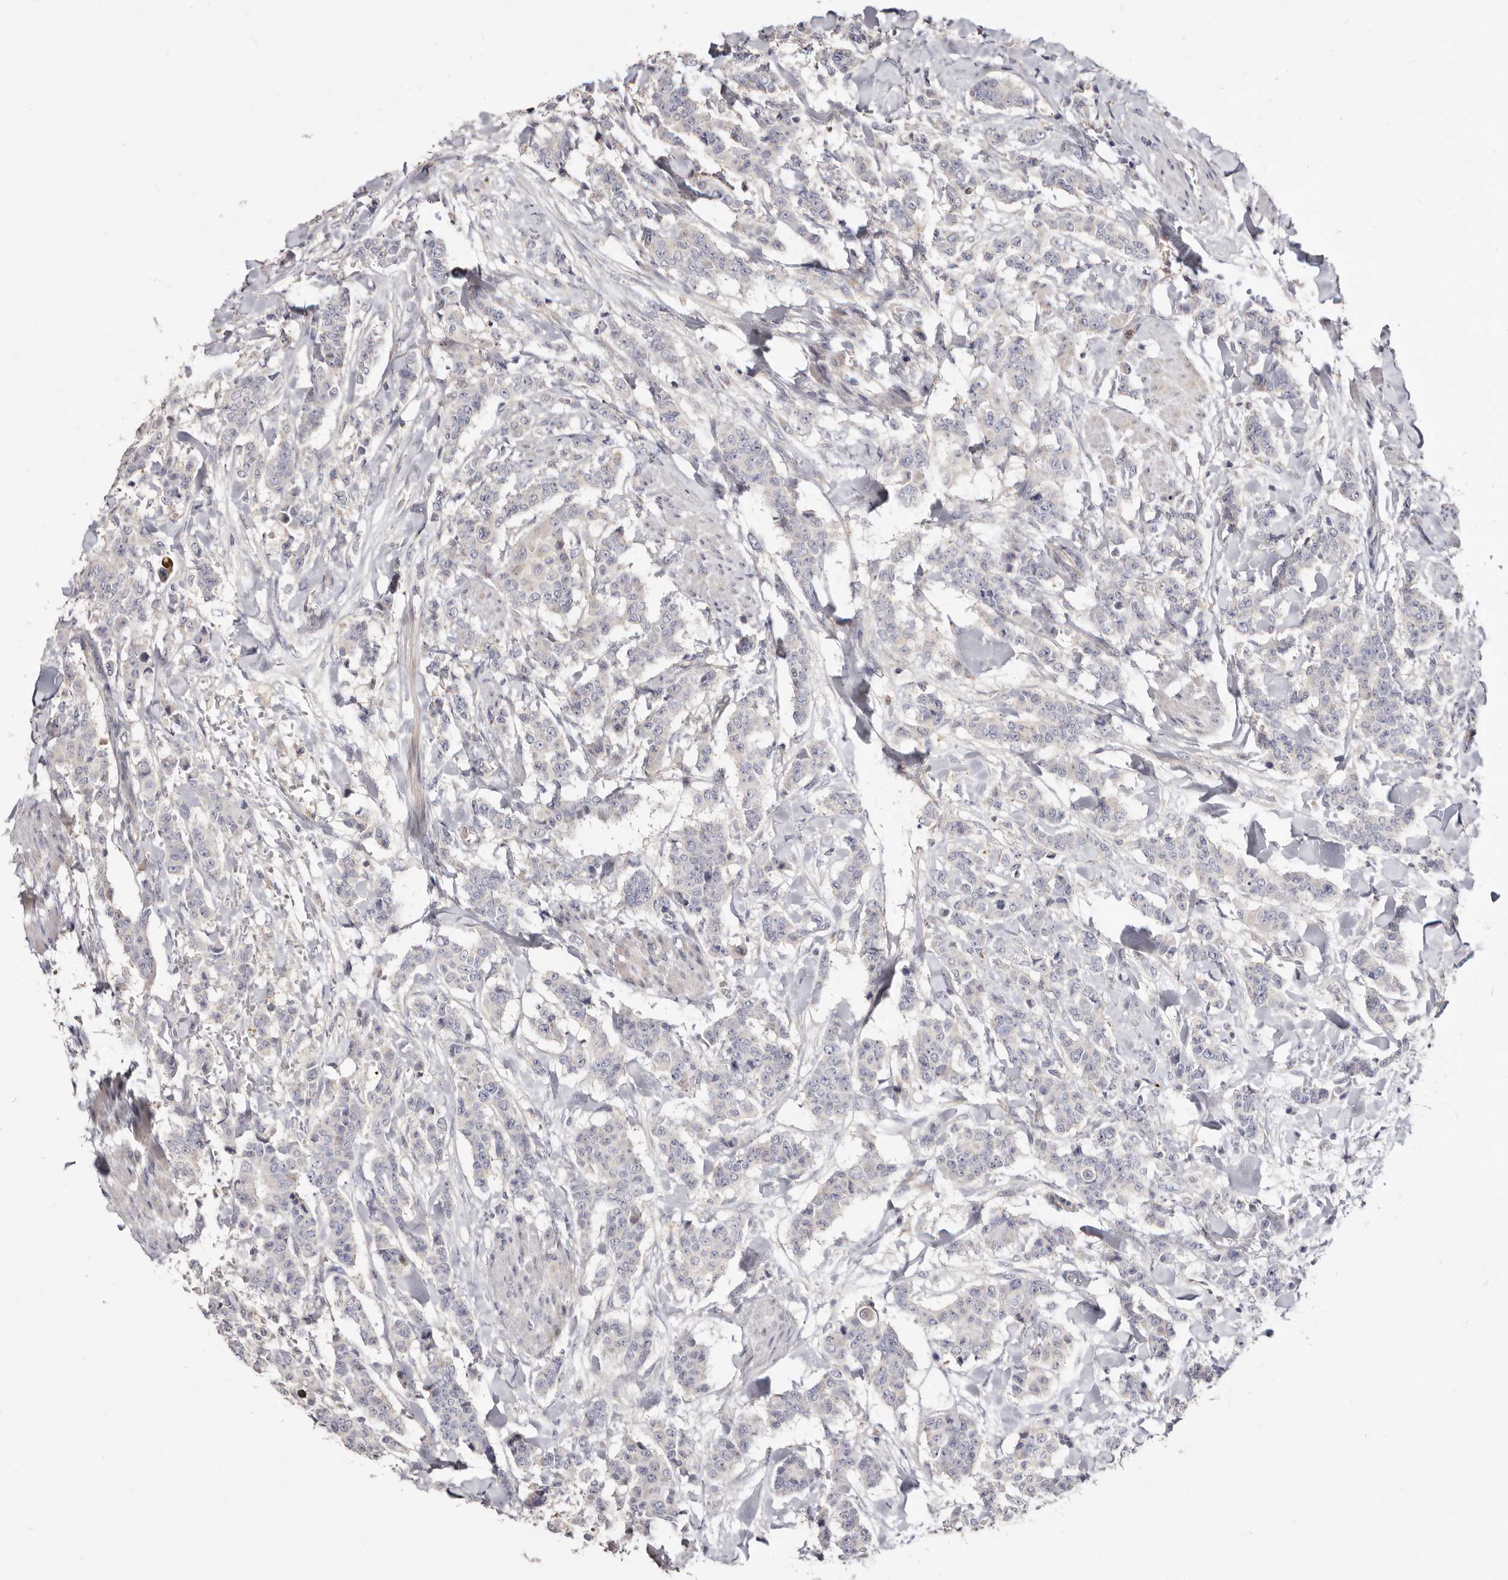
{"staining": {"intensity": "negative", "quantity": "none", "location": "none"}, "tissue": "breast cancer", "cell_type": "Tumor cells", "image_type": "cancer", "snomed": [{"axis": "morphology", "description": "Duct carcinoma"}, {"axis": "topography", "description": "Breast"}], "caption": "This is an immunohistochemistry (IHC) micrograph of breast infiltrating ductal carcinoma. There is no staining in tumor cells.", "gene": "LRRC25", "patient": {"sex": "female", "age": 40}}